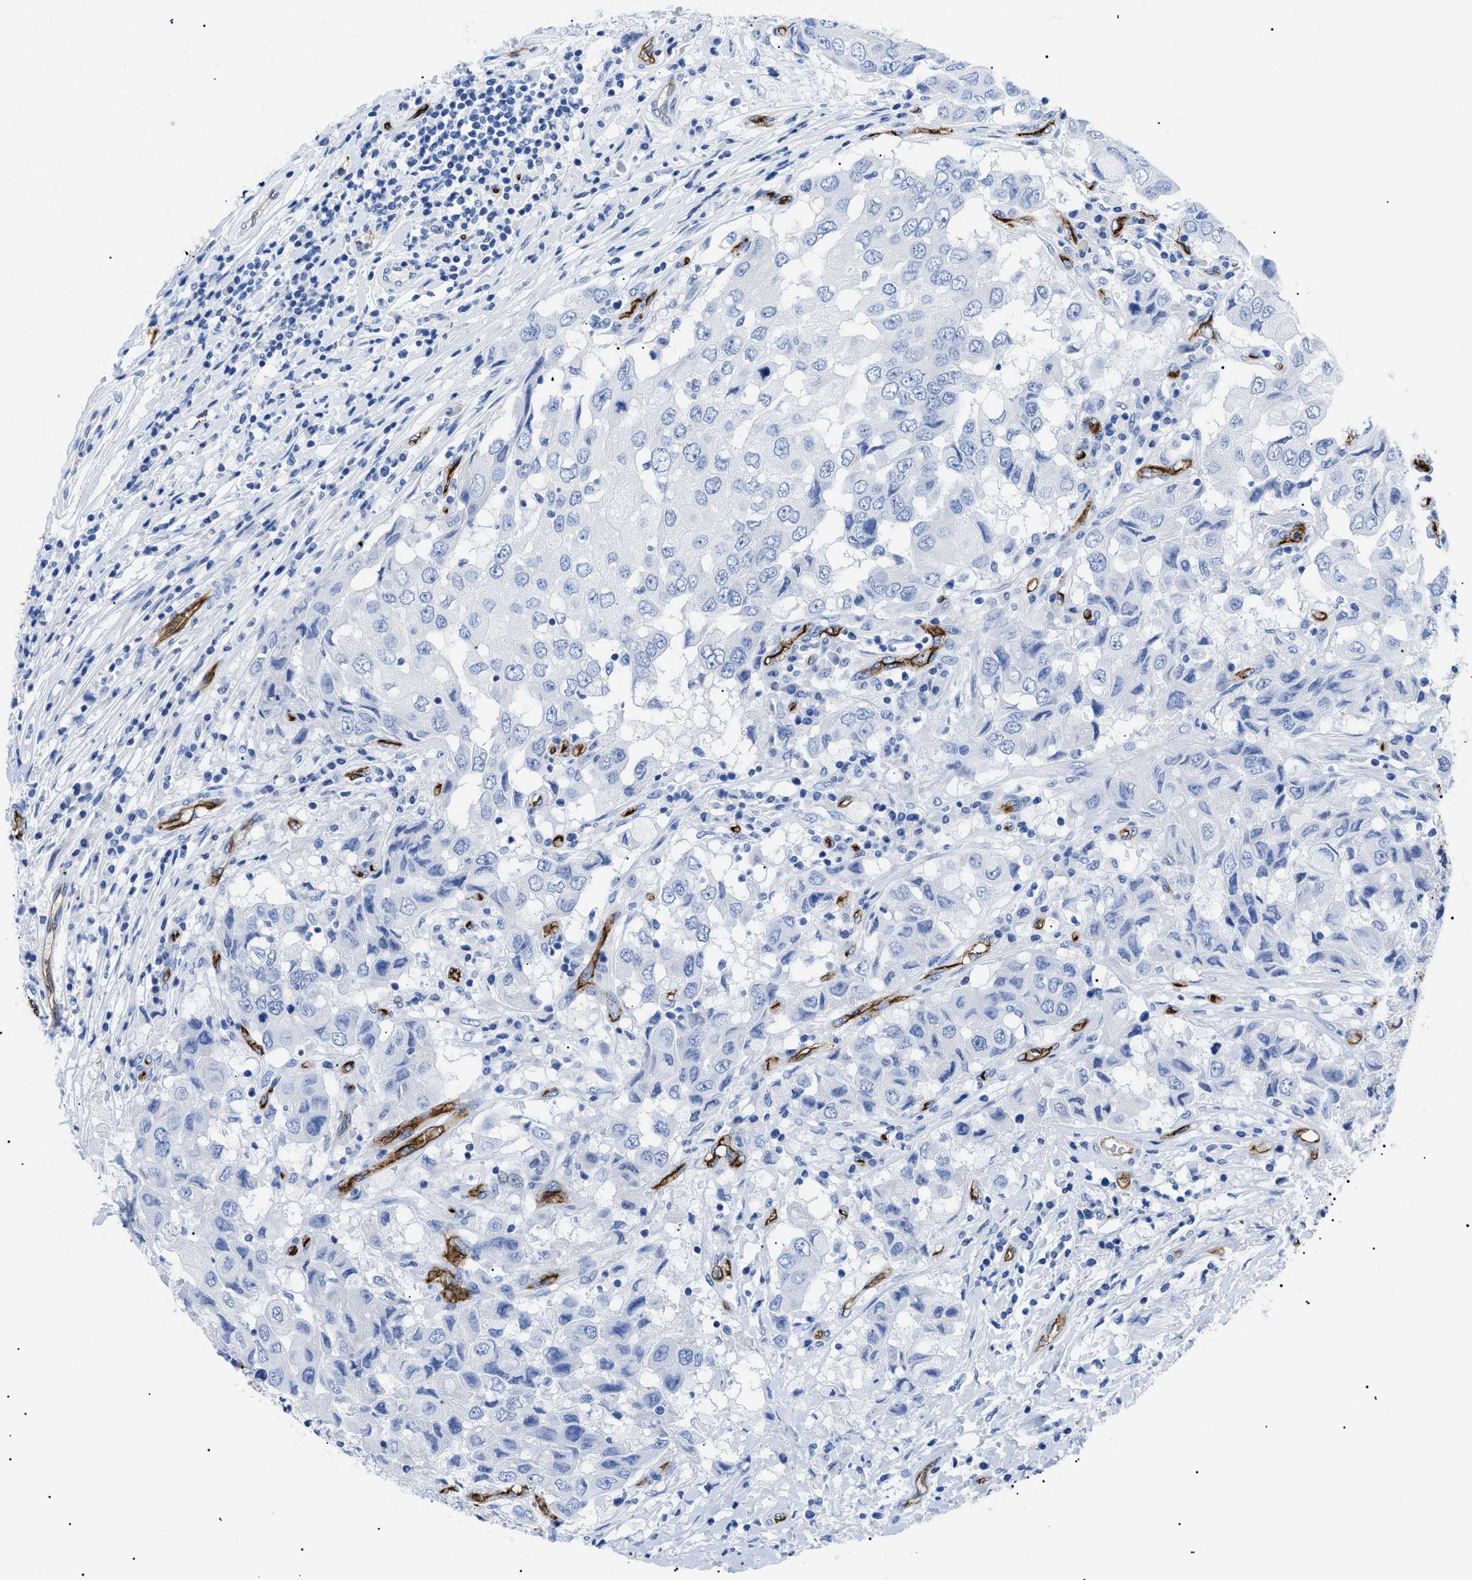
{"staining": {"intensity": "negative", "quantity": "none", "location": "none"}, "tissue": "breast cancer", "cell_type": "Tumor cells", "image_type": "cancer", "snomed": [{"axis": "morphology", "description": "Duct carcinoma"}, {"axis": "topography", "description": "Breast"}], "caption": "A high-resolution photomicrograph shows IHC staining of infiltrating ductal carcinoma (breast), which exhibits no significant staining in tumor cells.", "gene": "PODXL", "patient": {"sex": "female", "age": 27}}